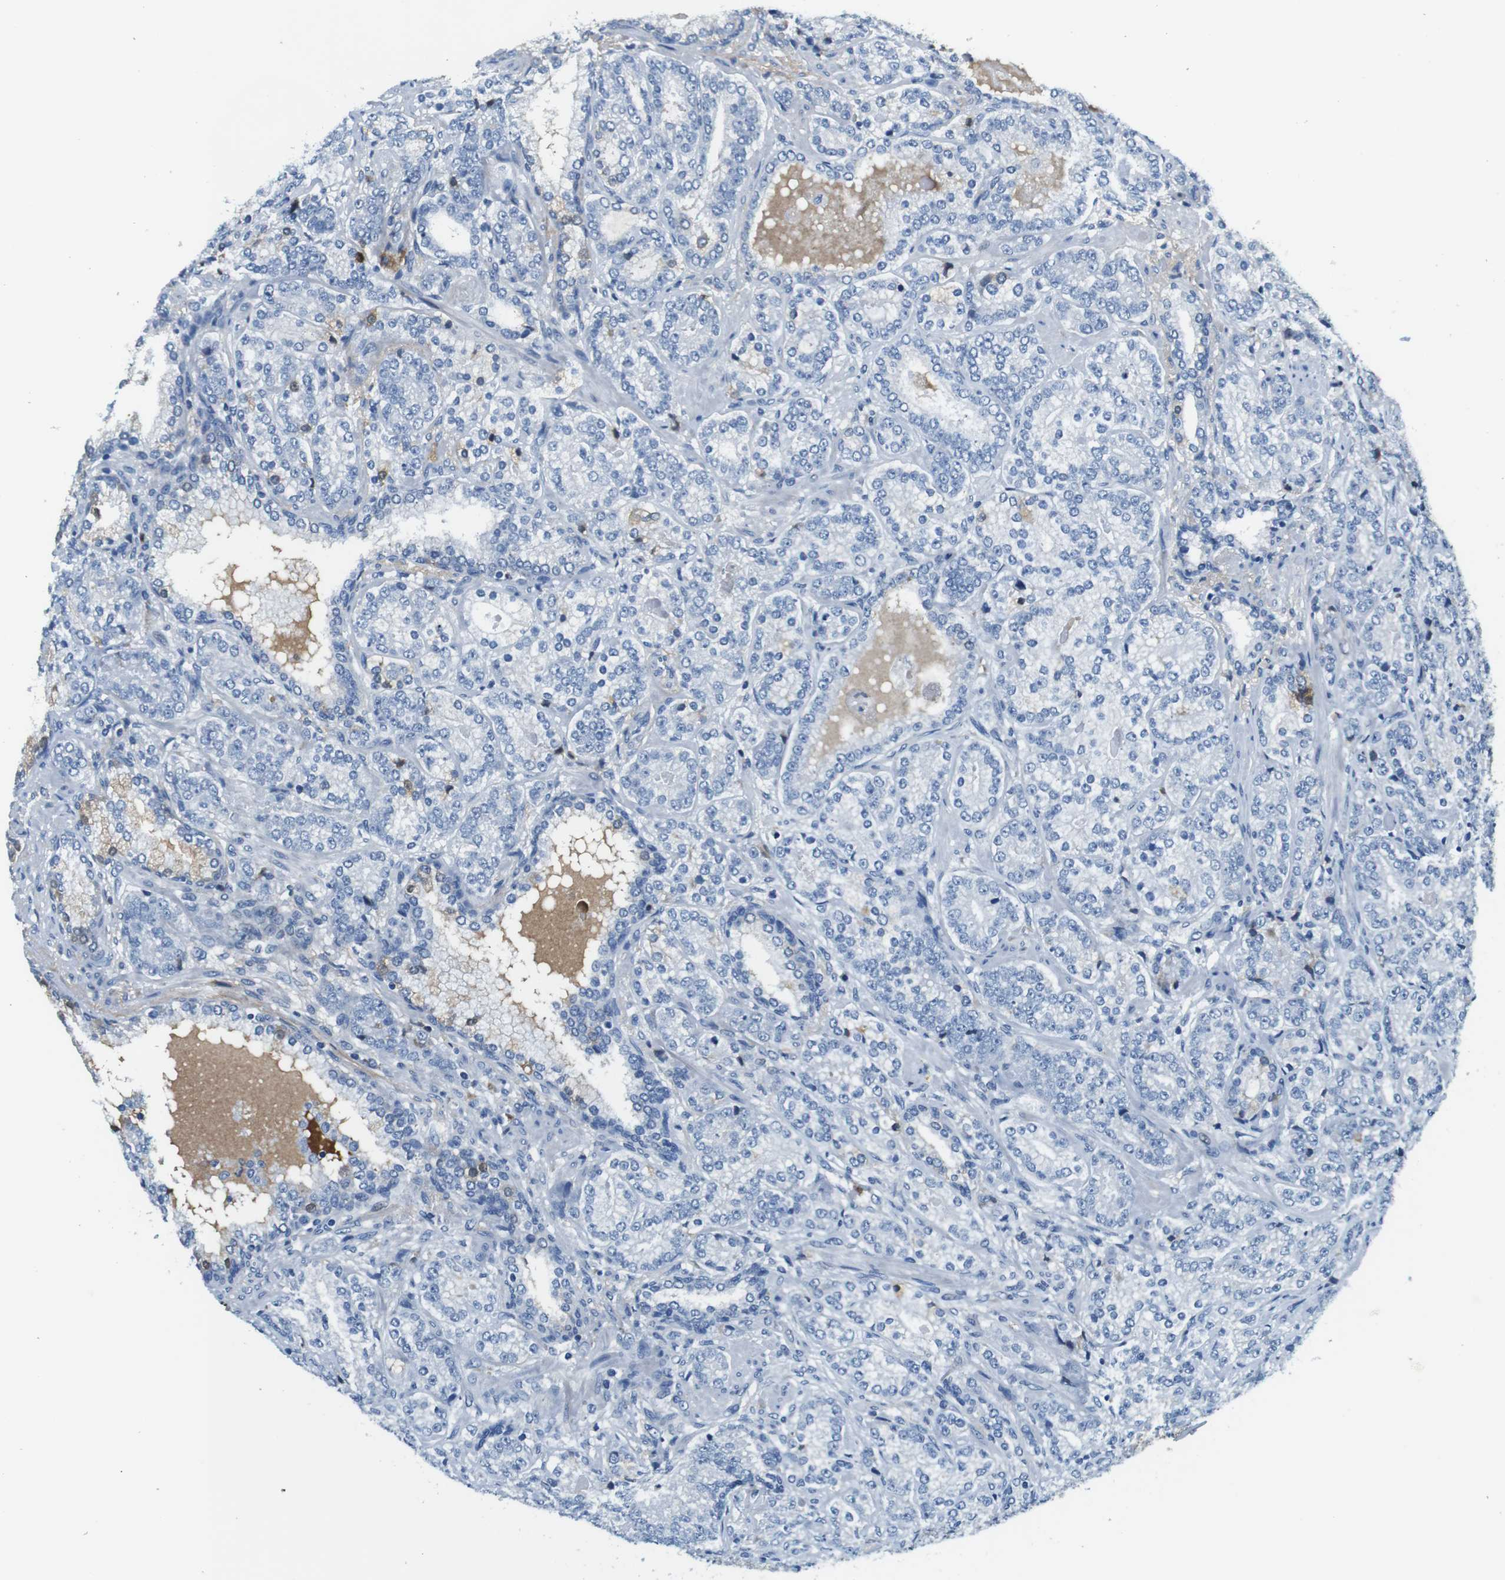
{"staining": {"intensity": "negative", "quantity": "none", "location": "none"}, "tissue": "prostate cancer", "cell_type": "Tumor cells", "image_type": "cancer", "snomed": [{"axis": "morphology", "description": "Adenocarcinoma, High grade"}, {"axis": "topography", "description": "Prostate"}], "caption": "An immunohistochemistry histopathology image of prostate cancer (adenocarcinoma (high-grade)) is shown. There is no staining in tumor cells of prostate cancer (adenocarcinoma (high-grade)). (DAB (3,3'-diaminobenzidine) IHC visualized using brightfield microscopy, high magnification).", "gene": "IGHD", "patient": {"sex": "male", "age": 61}}